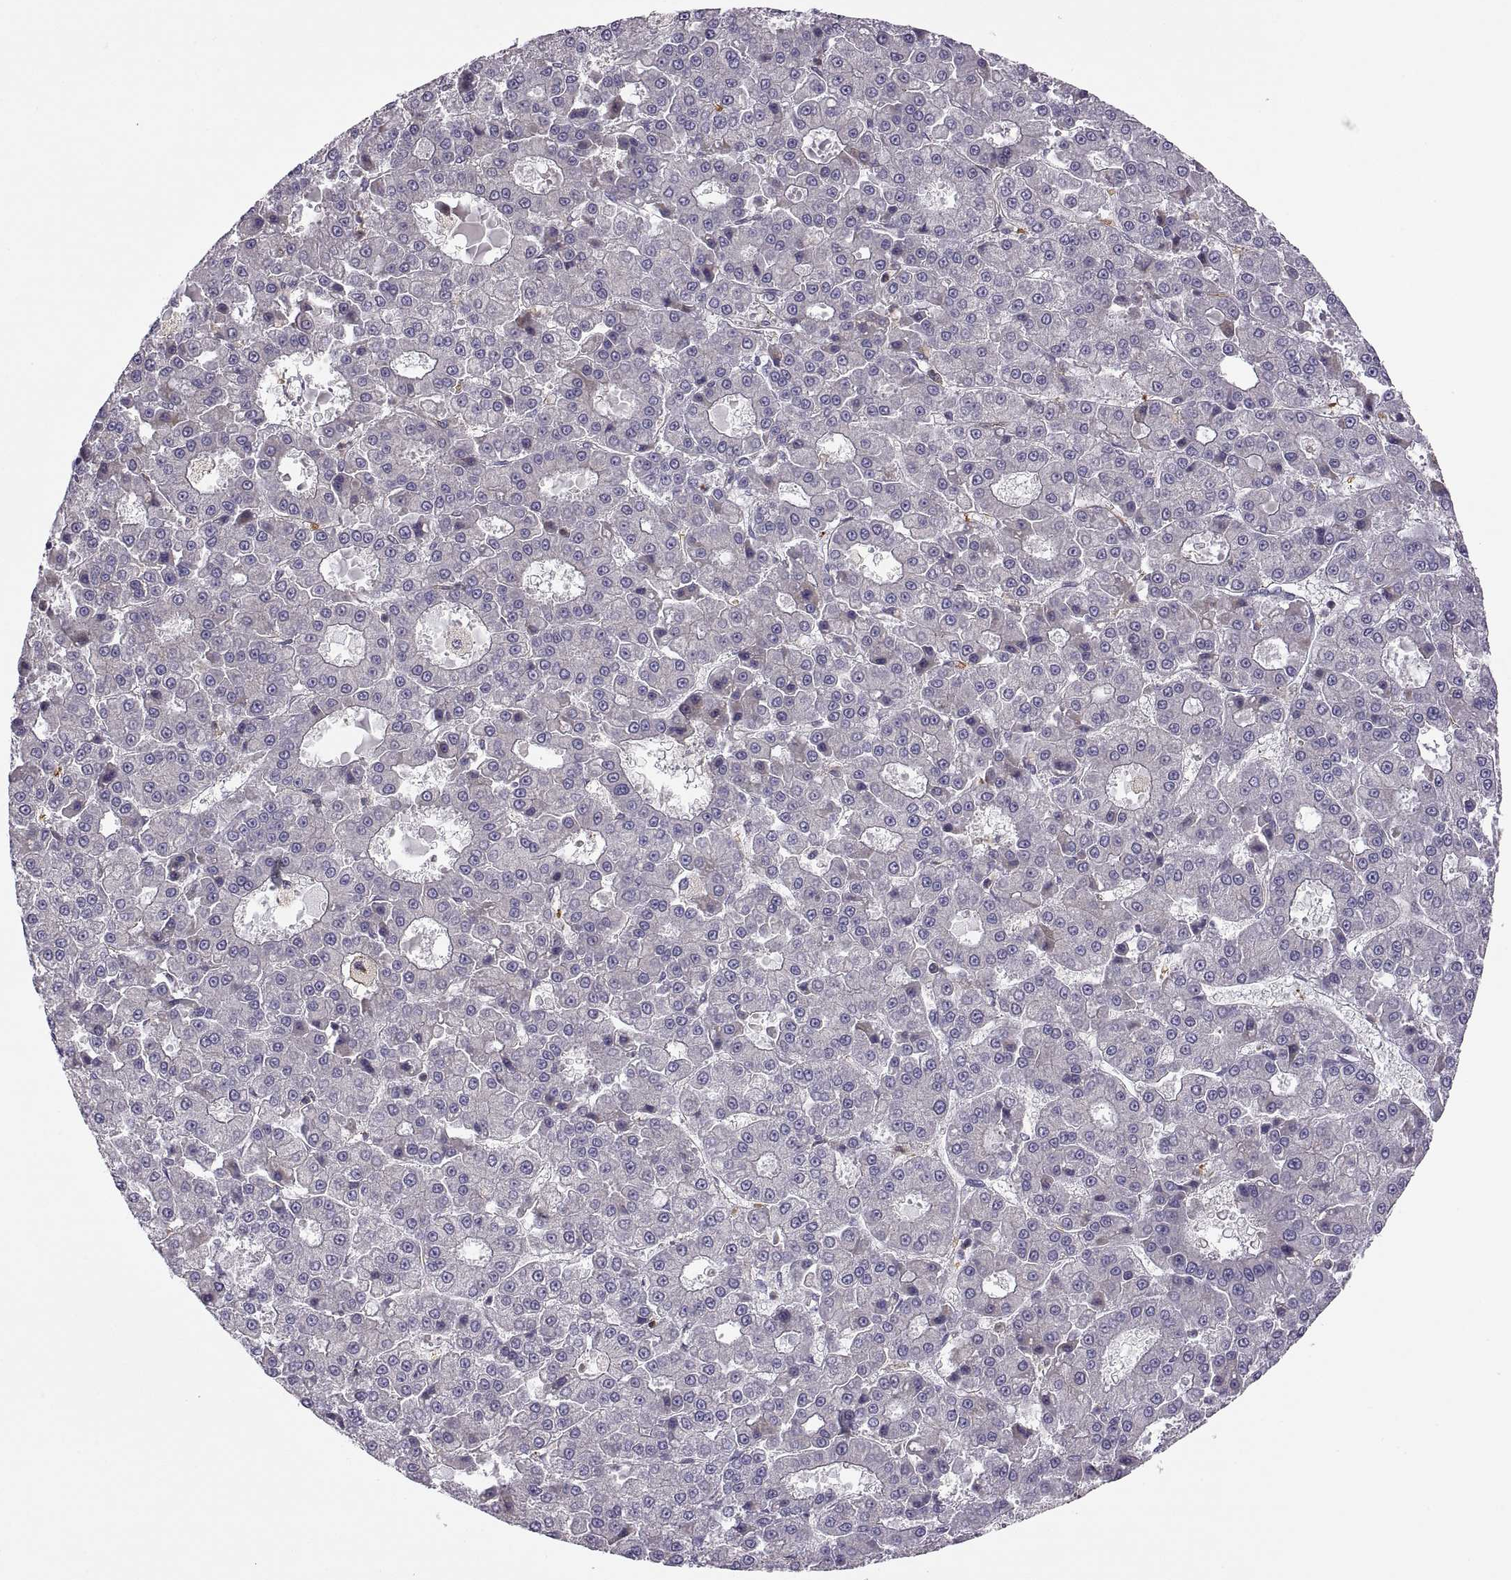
{"staining": {"intensity": "negative", "quantity": "none", "location": "none"}, "tissue": "liver cancer", "cell_type": "Tumor cells", "image_type": "cancer", "snomed": [{"axis": "morphology", "description": "Carcinoma, Hepatocellular, NOS"}, {"axis": "topography", "description": "Liver"}], "caption": "This photomicrograph is of liver hepatocellular carcinoma stained with IHC to label a protein in brown with the nuclei are counter-stained blue. There is no expression in tumor cells.", "gene": "SPATA32", "patient": {"sex": "male", "age": 70}}